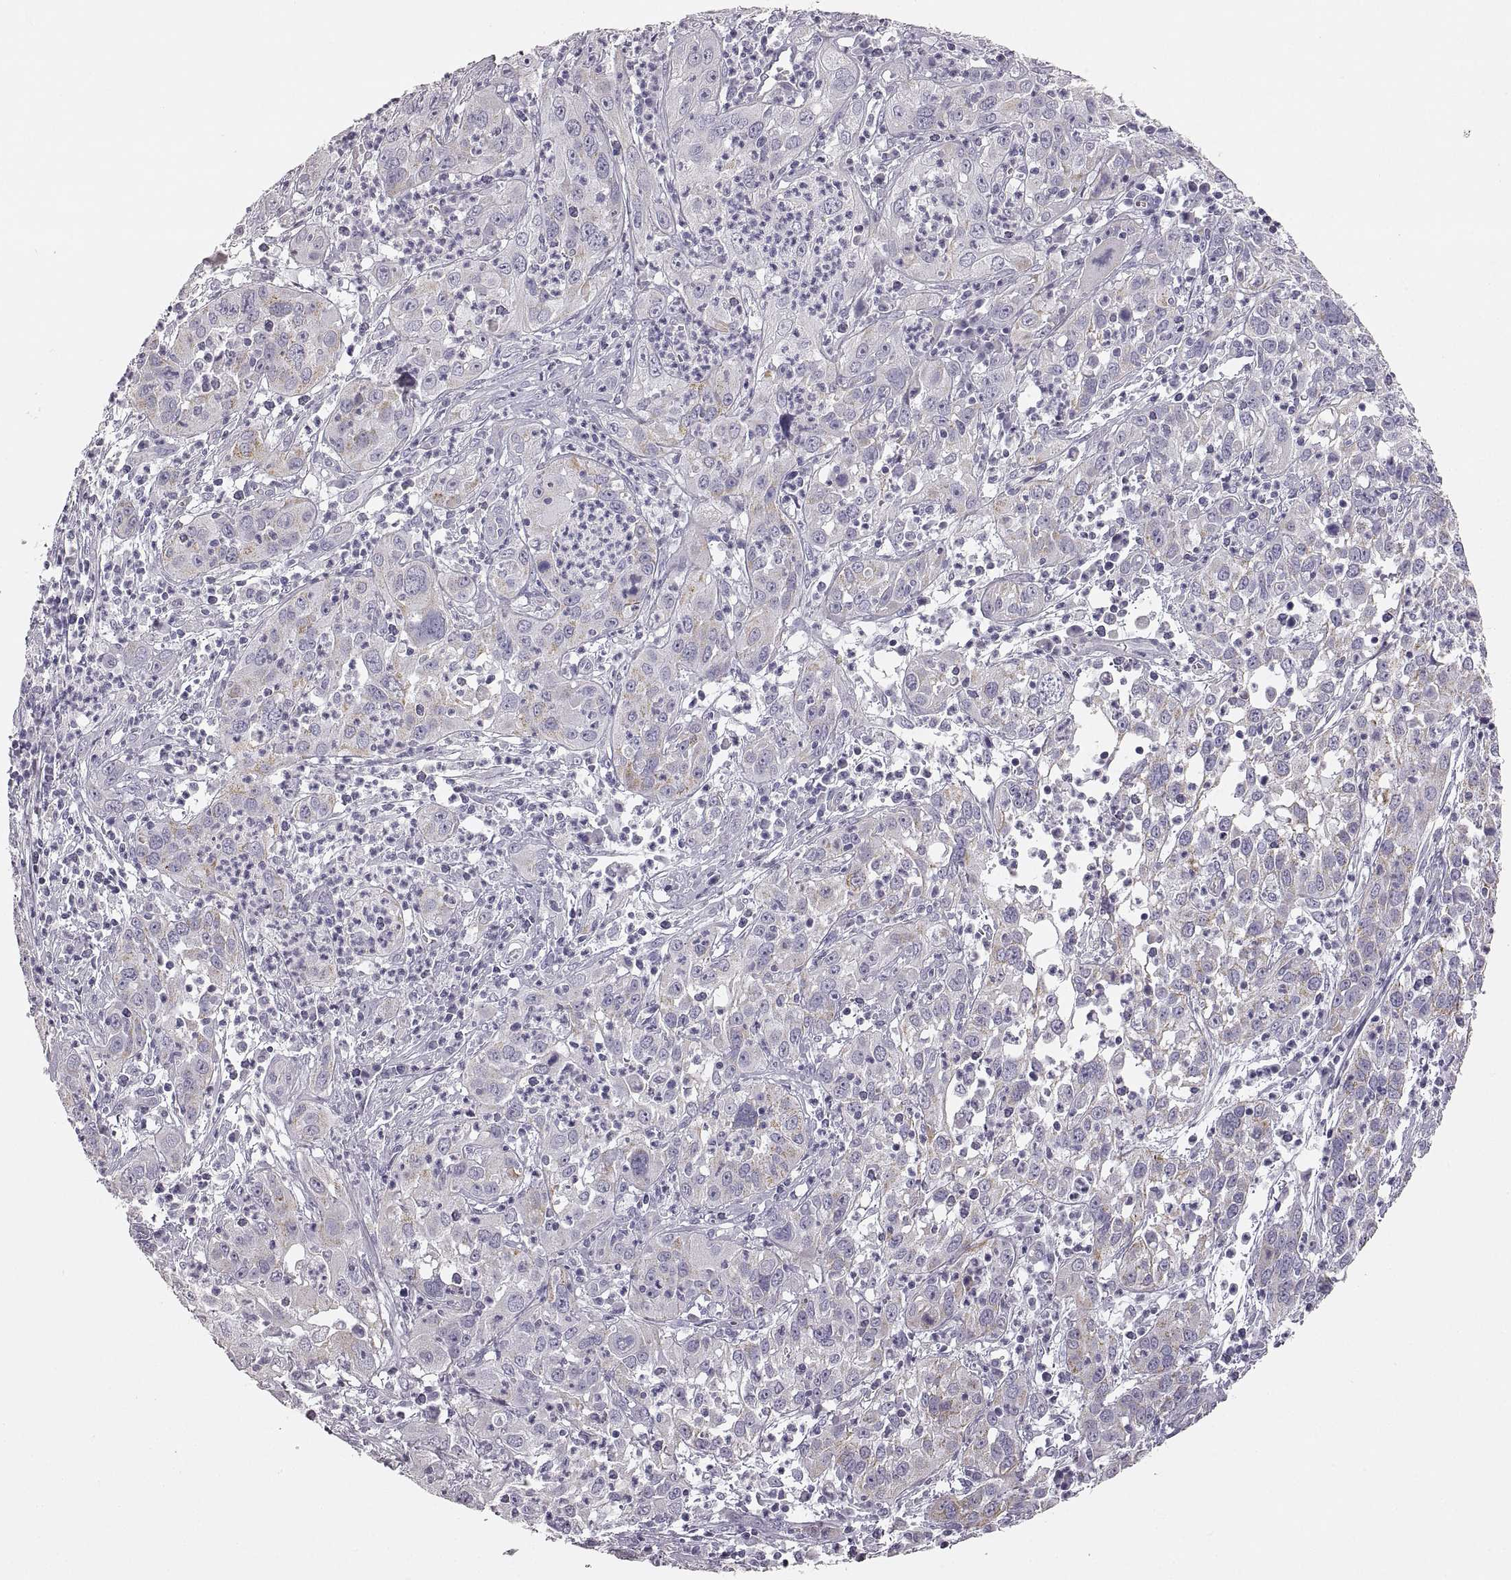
{"staining": {"intensity": "weak", "quantity": "25%-75%", "location": "cytoplasmic/membranous"}, "tissue": "cervical cancer", "cell_type": "Tumor cells", "image_type": "cancer", "snomed": [{"axis": "morphology", "description": "Squamous cell carcinoma, NOS"}, {"axis": "topography", "description": "Cervix"}], "caption": "Squamous cell carcinoma (cervical) was stained to show a protein in brown. There is low levels of weak cytoplasmic/membranous positivity in approximately 25%-75% of tumor cells.", "gene": "RDH13", "patient": {"sex": "female", "age": 32}}